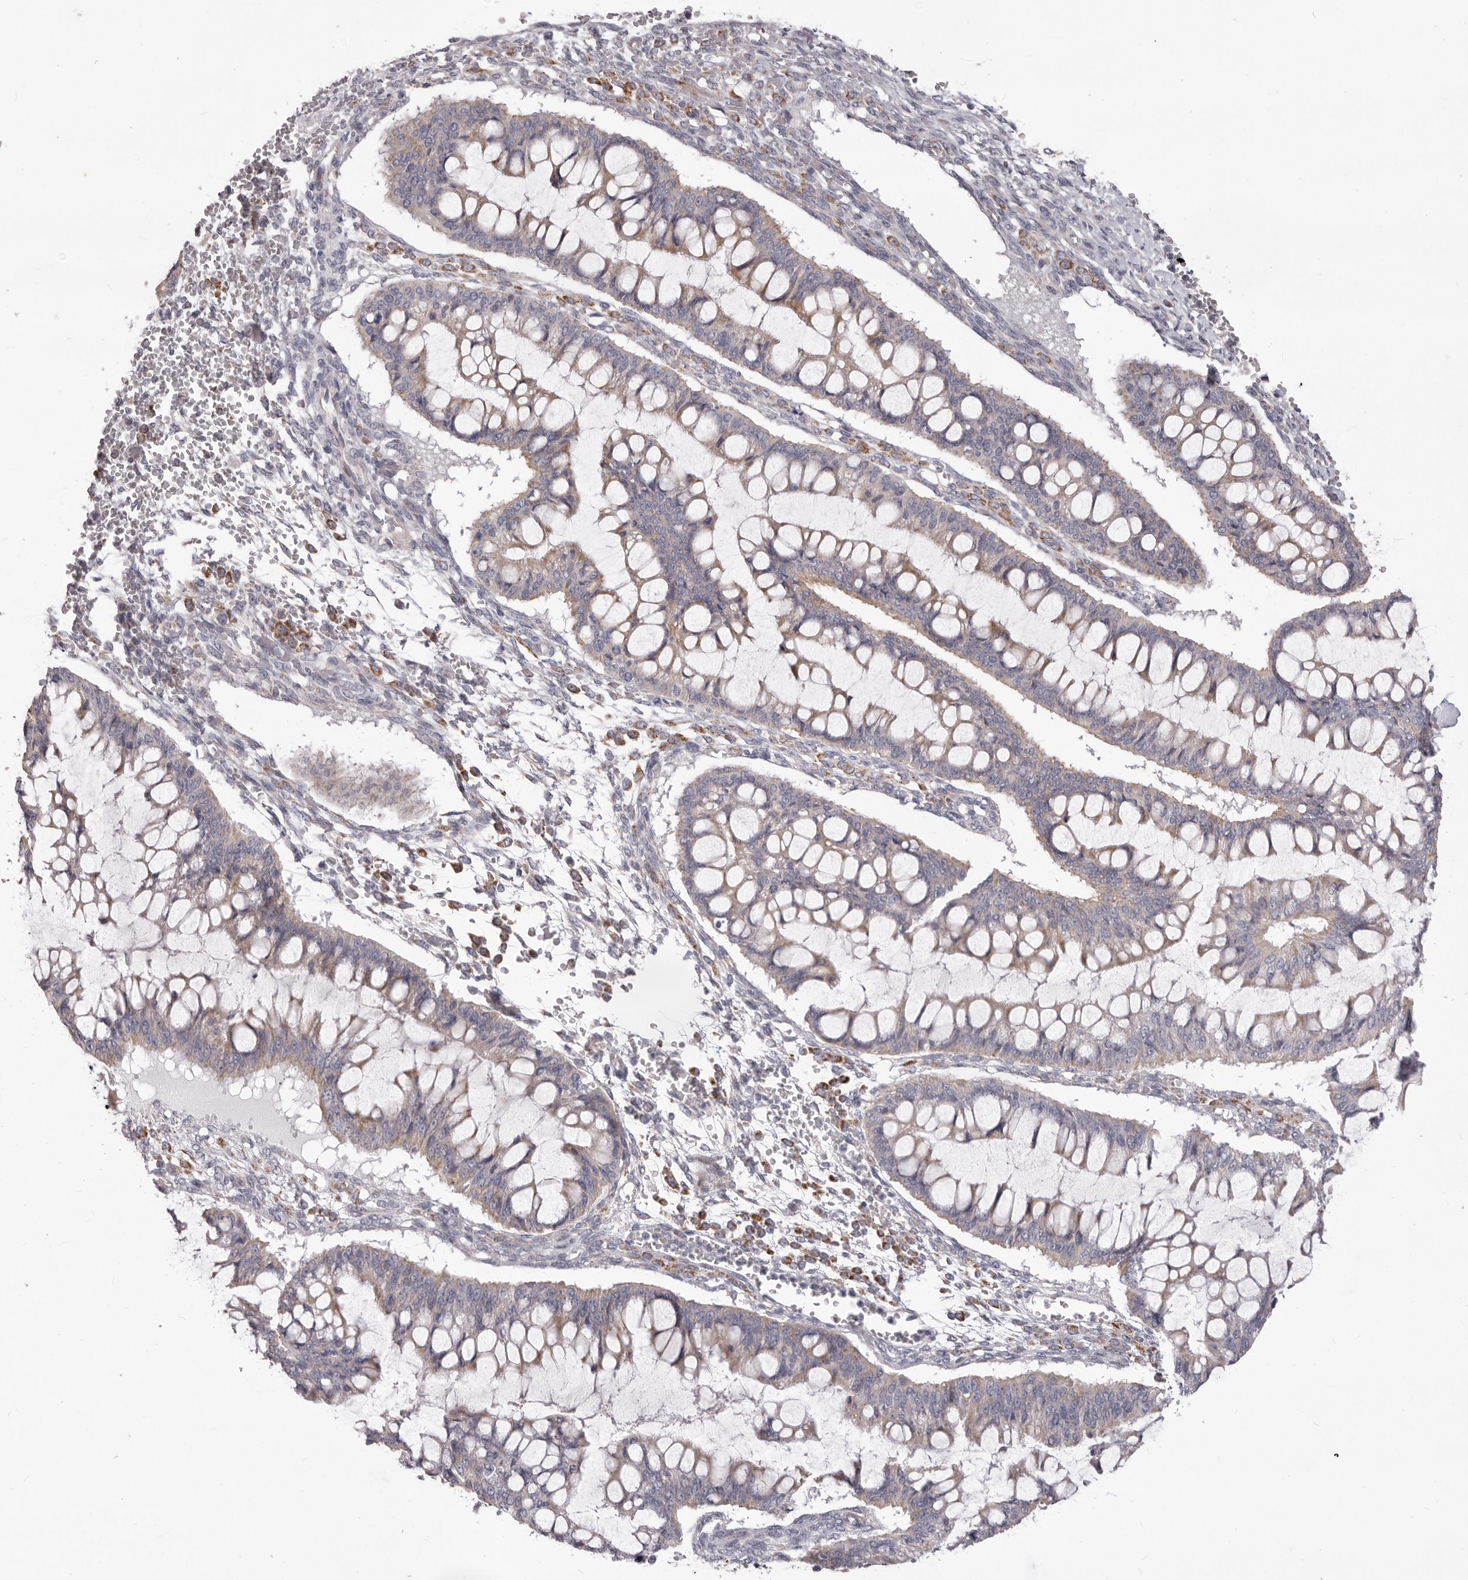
{"staining": {"intensity": "moderate", "quantity": "<25%", "location": "cytoplasmic/membranous"}, "tissue": "ovarian cancer", "cell_type": "Tumor cells", "image_type": "cancer", "snomed": [{"axis": "morphology", "description": "Cystadenocarcinoma, mucinous, NOS"}, {"axis": "topography", "description": "Ovary"}], "caption": "The immunohistochemical stain shows moderate cytoplasmic/membranous positivity in tumor cells of ovarian mucinous cystadenocarcinoma tissue. (Brightfield microscopy of DAB IHC at high magnification).", "gene": "PRMT2", "patient": {"sex": "female", "age": 73}}